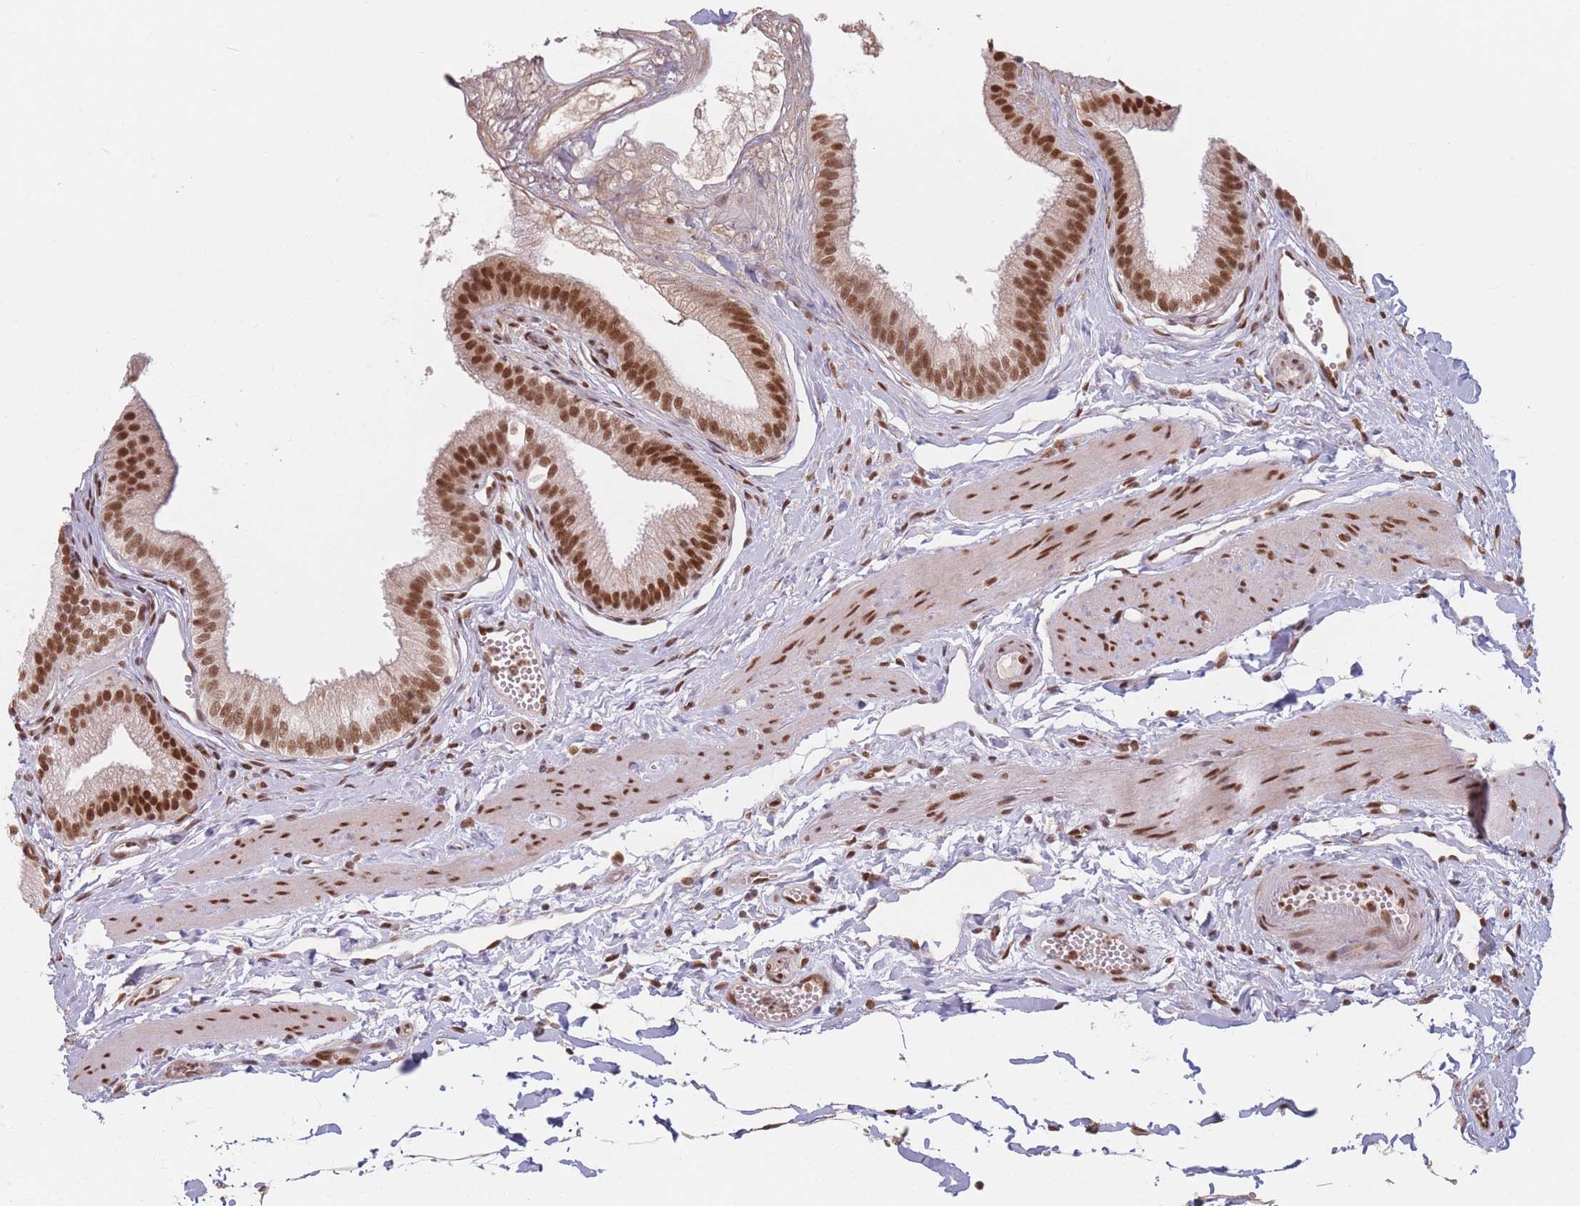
{"staining": {"intensity": "strong", "quantity": ">75%", "location": "nuclear"}, "tissue": "gallbladder", "cell_type": "Glandular cells", "image_type": "normal", "snomed": [{"axis": "morphology", "description": "Normal tissue, NOS"}, {"axis": "topography", "description": "Gallbladder"}], "caption": "Strong nuclear staining for a protein is seen in about >75% of glandular cells of benign gallbladder using IHC.", "gene": "SUPT6H", "patient": {"sex": "female", "age": 54}}